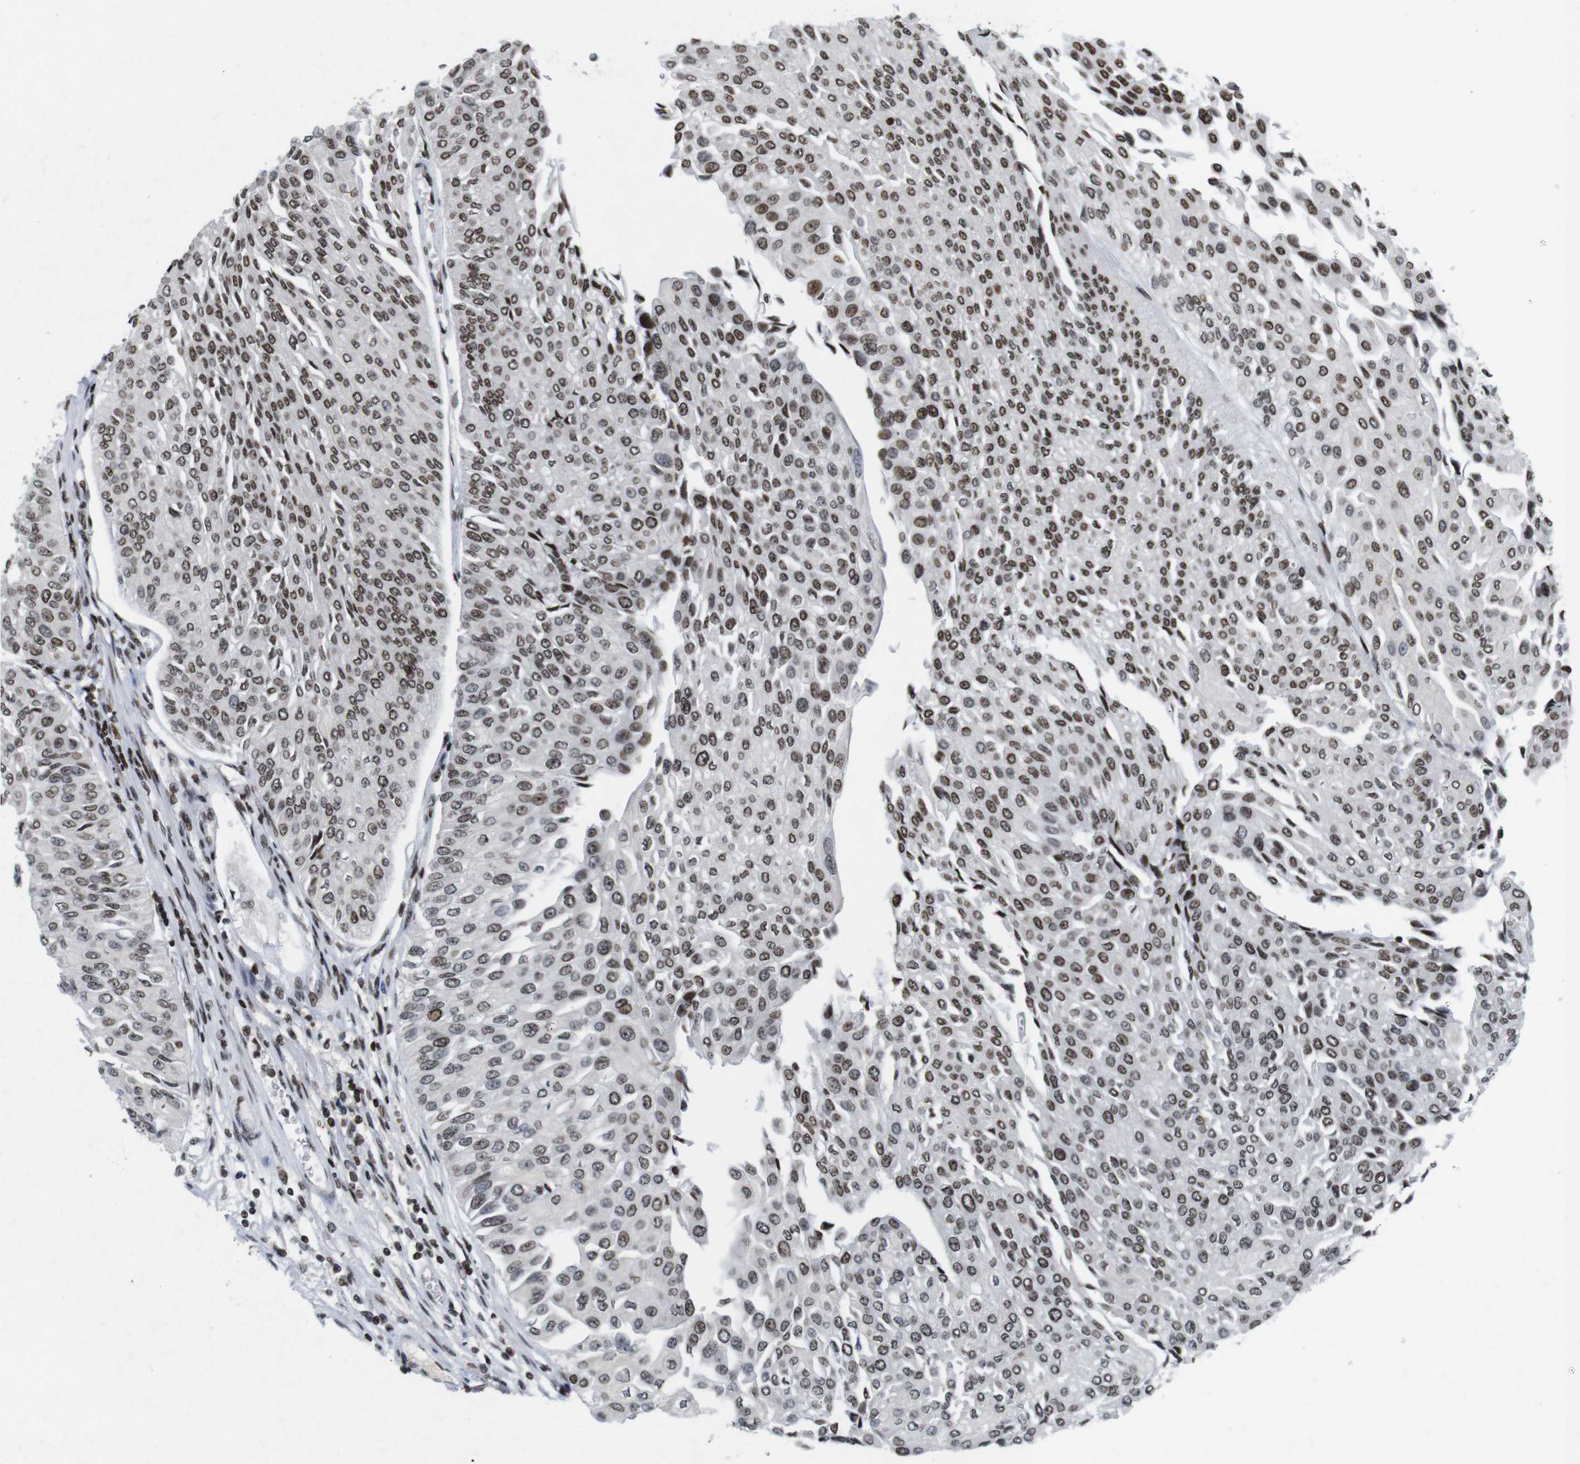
{"staining": {"intensity": "moderate", "quantity": ">75%", "location": "nuclear"}, "tissue": "urothelial cancer", "cell_type": "Tumor cells", "image_type": "cancer", "snomed": [{"axis": "morphology", "description": "Urothelial carcinoma, Low grade"}, {"axis": "topography", "description": "Urinary bladder"}], "caption": "Immunohistochemical staining of human urothelial cancer demonstrates medium levels of moderate nuclear protein positivity in approximately >75% of tumor cells. (Brightfield microscopy of DAB IHC at high magnification).", "gene": "MAGEH1", "patient": {"sex": "male", "age": 67}}